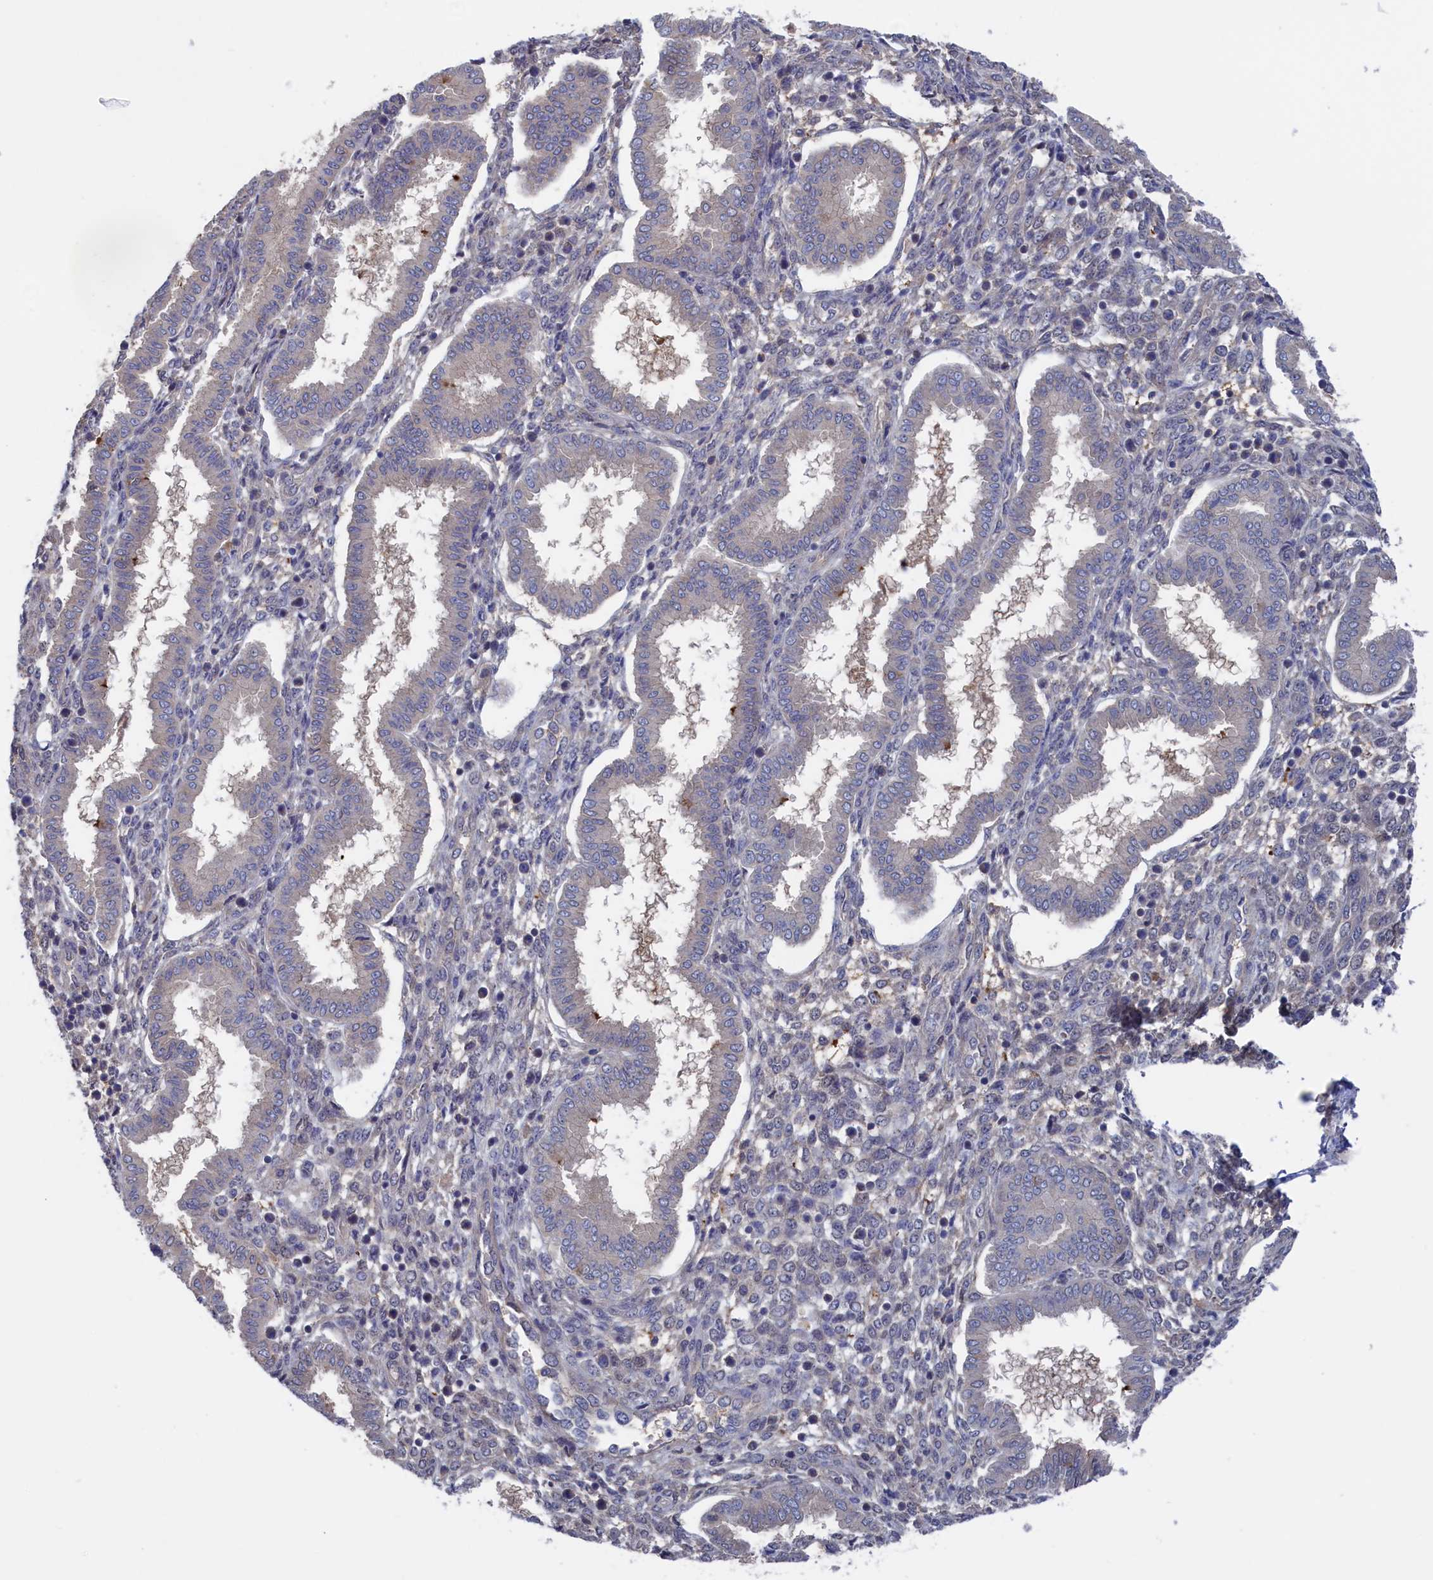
{"staining": {"intensity": "negative", "quantity": "none", "location": "none"}, "tissue": "endometrium", "cell_type": "Cells in endometrial stroma", "image_type": "normal", "snomed": [{"axis": "morphology", "description": "Normal tissue, NOS"}, {"axis": "topography", "description": "Endometrium"}], "caption": "An immunohistochemistry micrograph of benign endometrium is shown. There is no staining in cells in endometrial stroma of endometrium.", "gene": "NUTF2", "patient": {"sex": "female", "age": 24}}